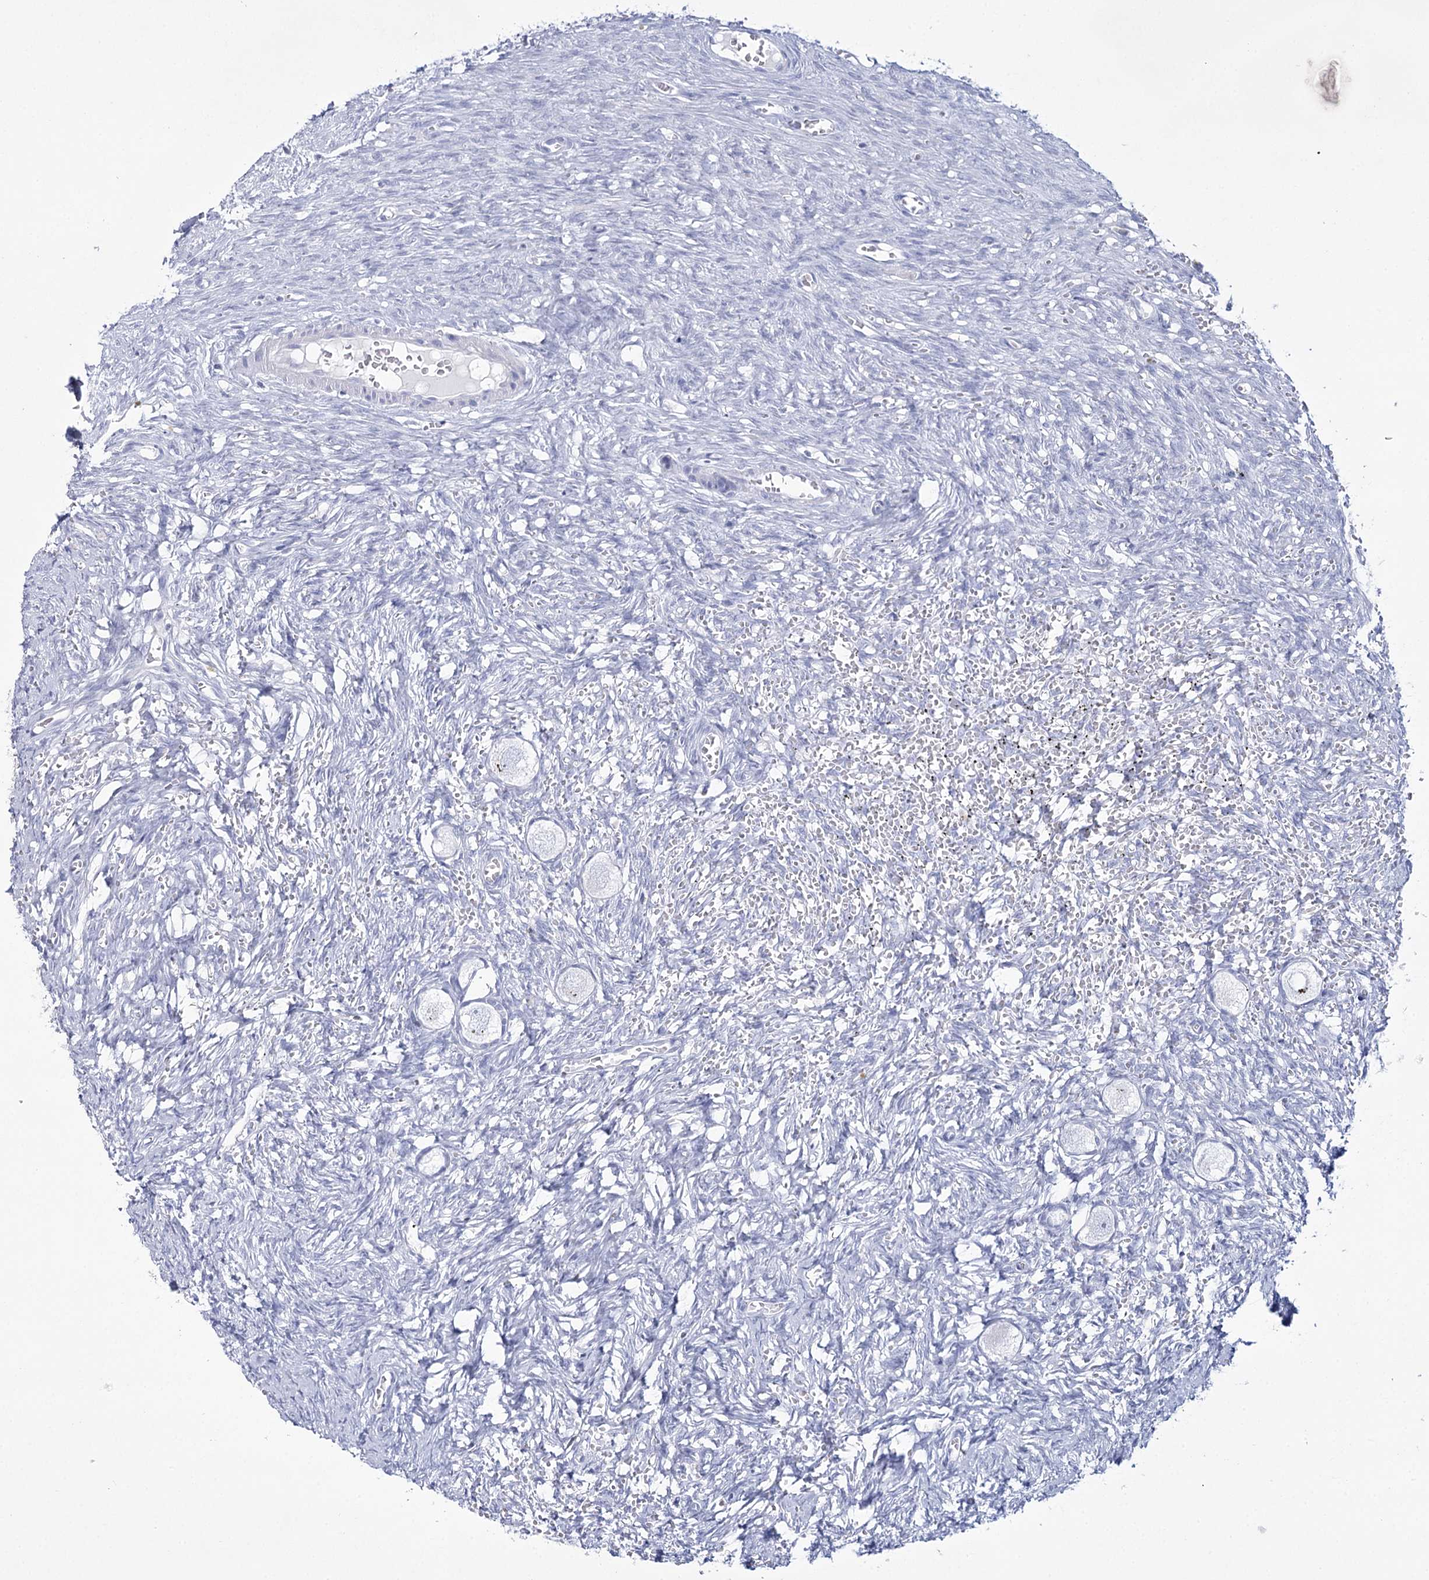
{"staining": {"intensity": "negative", "quantity": "none", "location": "none"}, "tissue": "ovary", "cell_type": "Follicle cells", "image_type": "normal", "snomed": [{"axis": "morphology", "description": "Normal tissue, NOS"}, {"axis": "topography", "description": "Ovary"}], "caption": "IHC histopathology image of normal ovary stained for a protein (brown), which displays no staining in follicle cells.", "gene": "RNF186", "patient": {"sex": "female", "age": 27}}